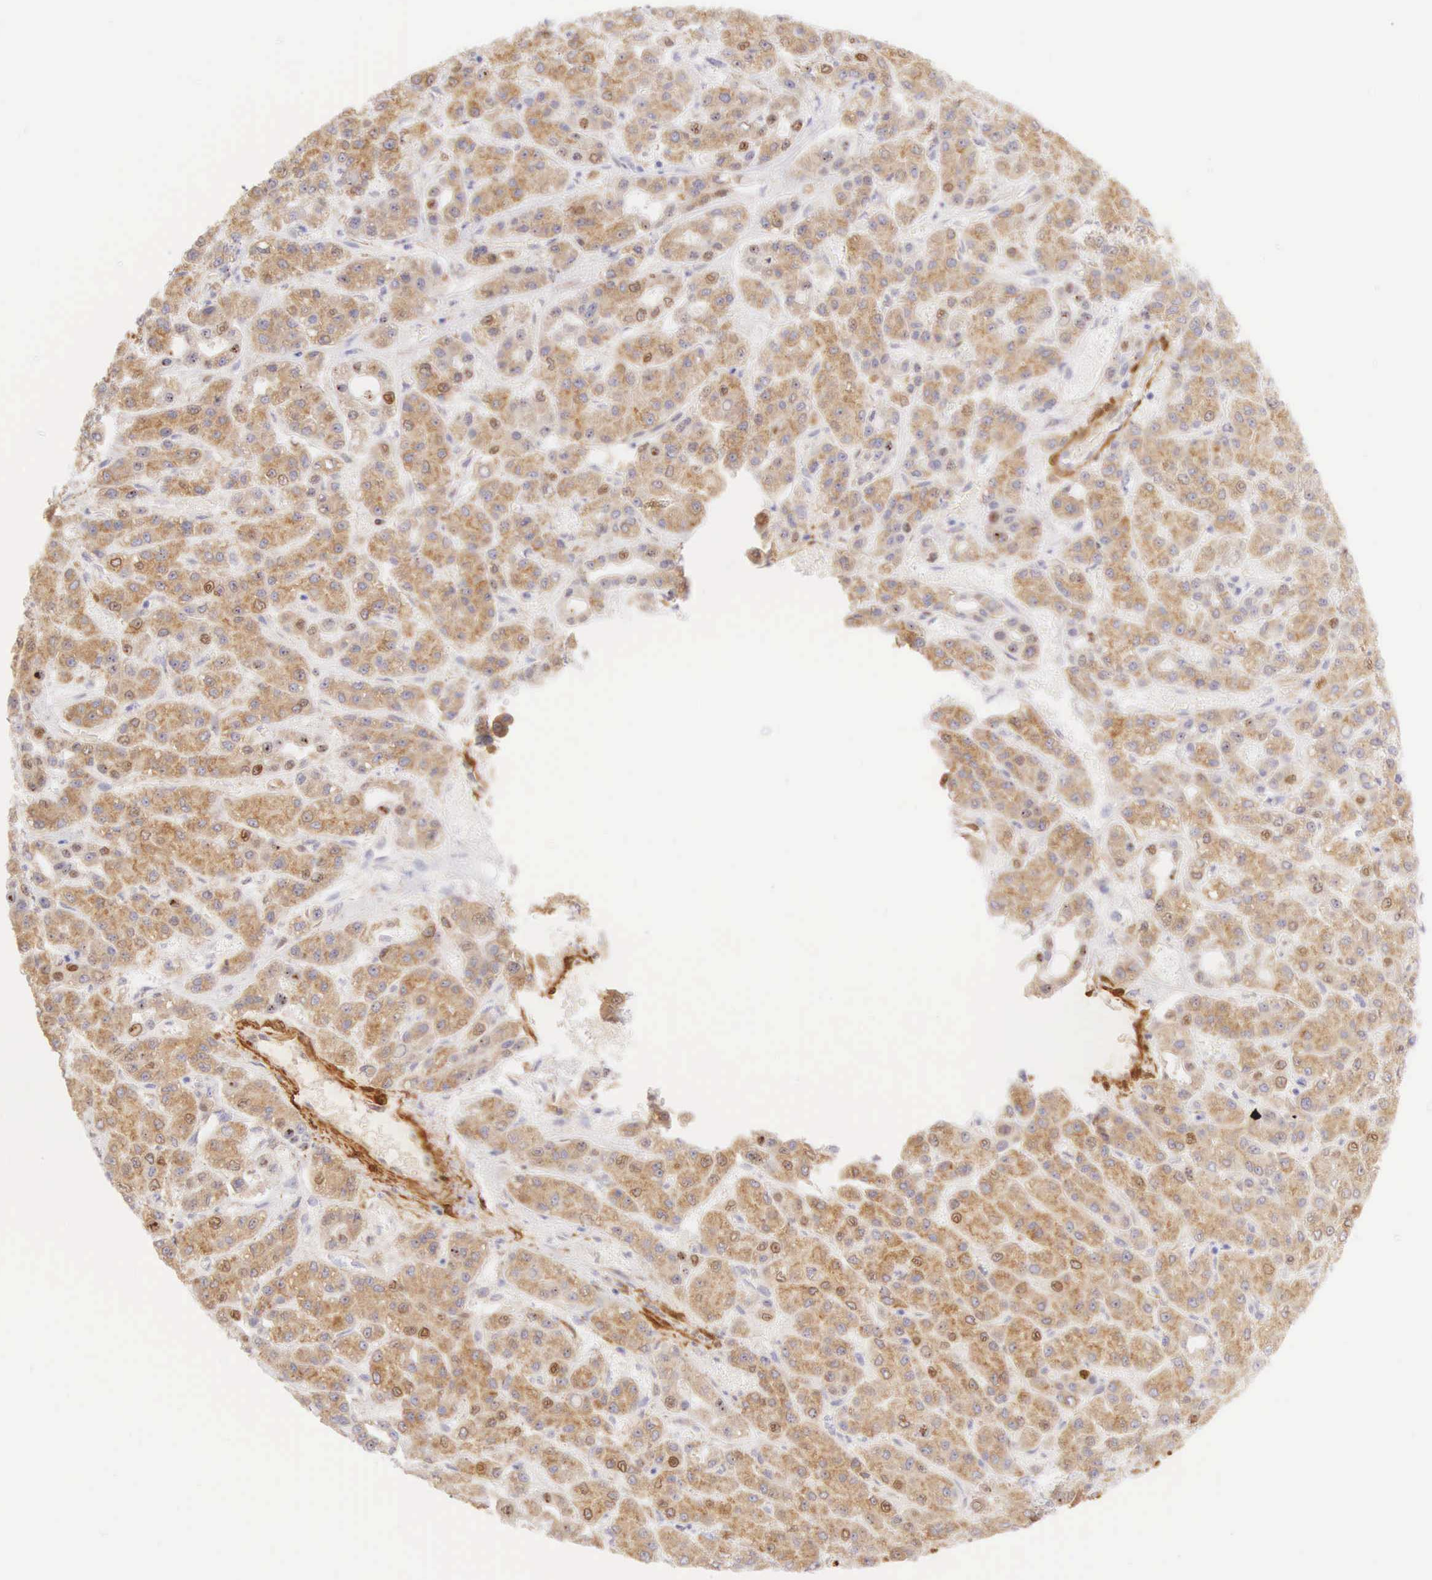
{"staining": {"intensity": "moderate", "quantity": "25%-75%", "location": "cytoplasmic/membranous"}, "tissue": "liver cancer", "cell_type": "Tumor cells", "image_type": "cancer", "snomed": [{"axis": "morphology", "description": "Carcinoma, Hepatocellular, NOS"}, {"axis": "topography", "description": "Liver"}], "caption": "Human liver cancer stained with a brown dye displays moderate cytoplasmic/membranous positive expression in about 25%-75% of tumor cells.", "gene": "CNN1", "patient": {"sex": "male", "age": 69}}